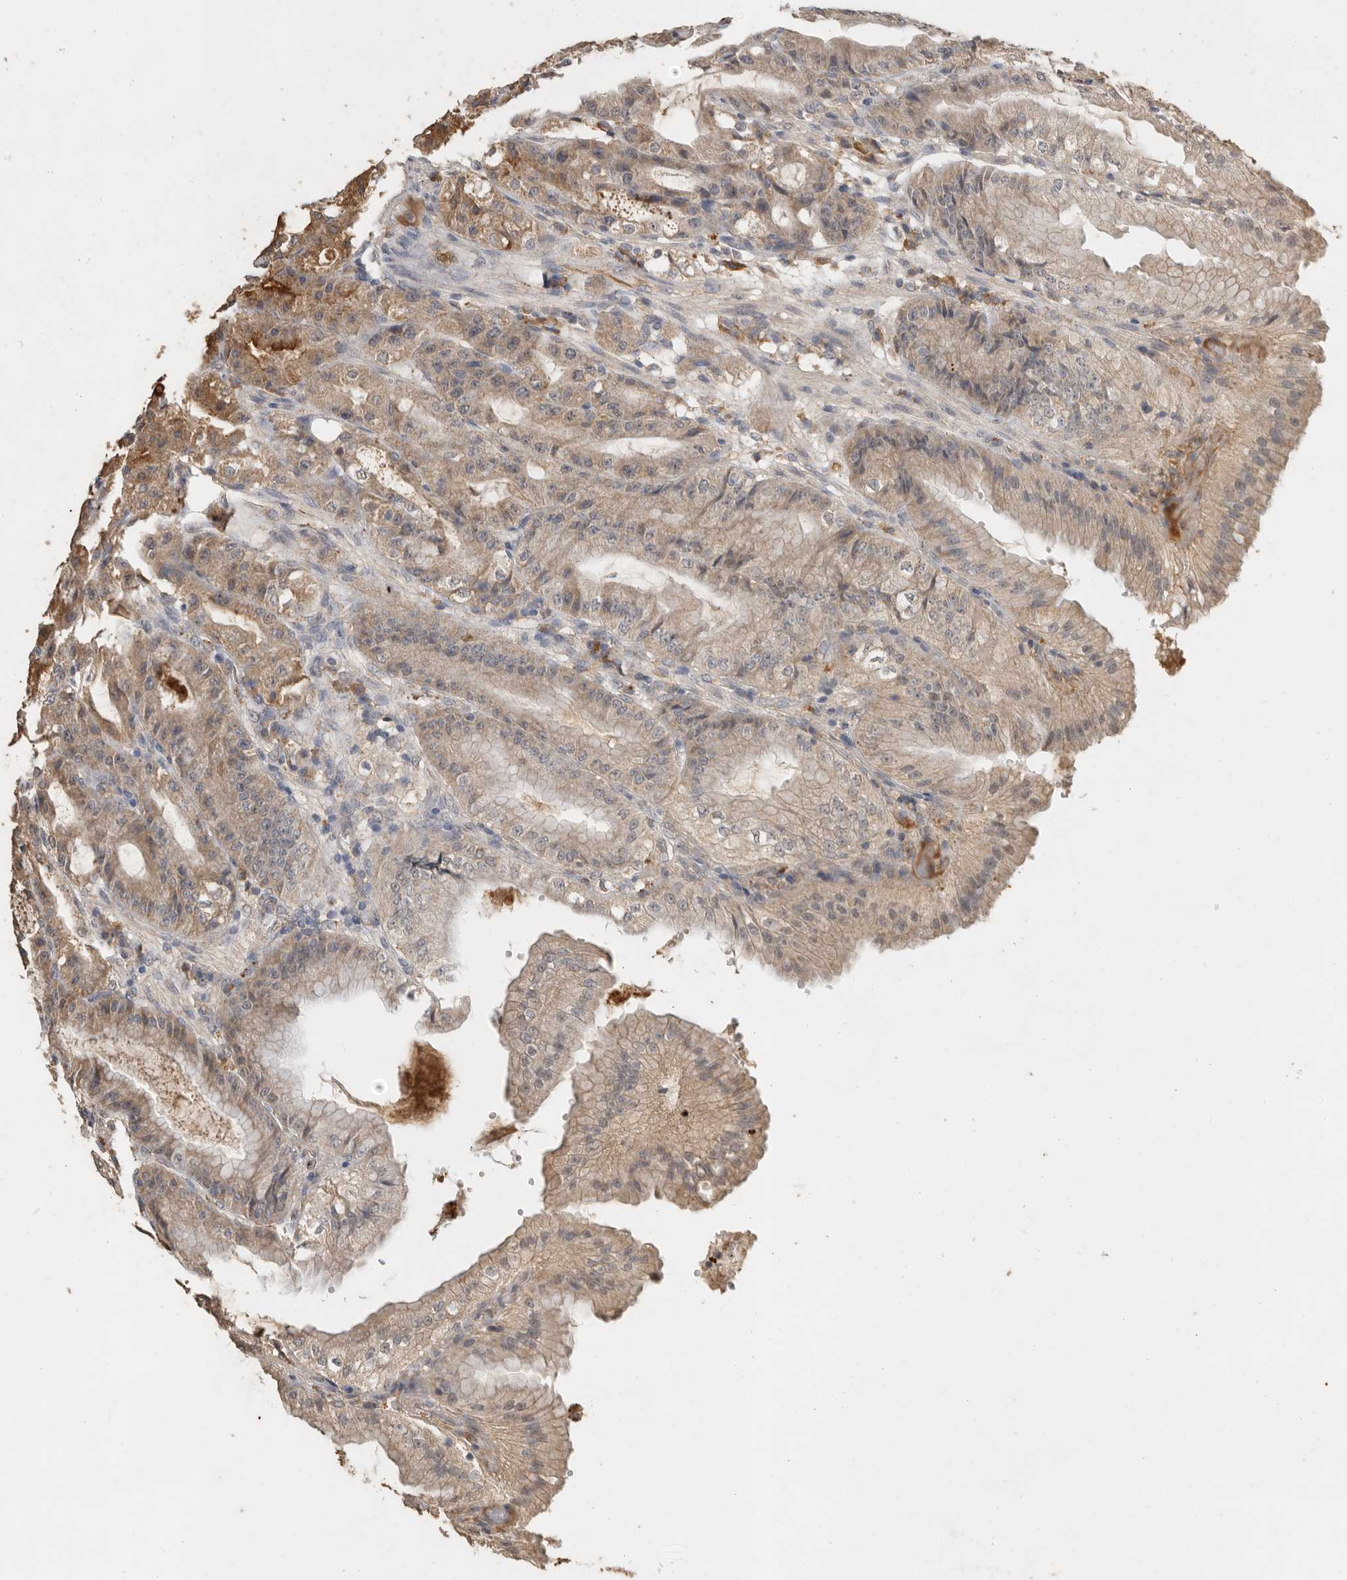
{"staining": {"intensity": "weak", "quantity": ">75%", "location": "cytoplasmic/membranous"}, "tissue": "stomach", "cell_type": "Glandular cells", "image_type": "normal", "snomed": [{"axis": "morphology", "description": "Normal tissue, NOS"}, {"axis": "topography", "description": "Stomach, lower"}], "caption": "Approximately >75% of glandular cells in normal stomach demonstrate weak cytoplasmic/membranous protein staining as visualized by brown immunohistochemical staining.", "gene": "CTF1", "patient": {"sex": "male", "age": 71}}